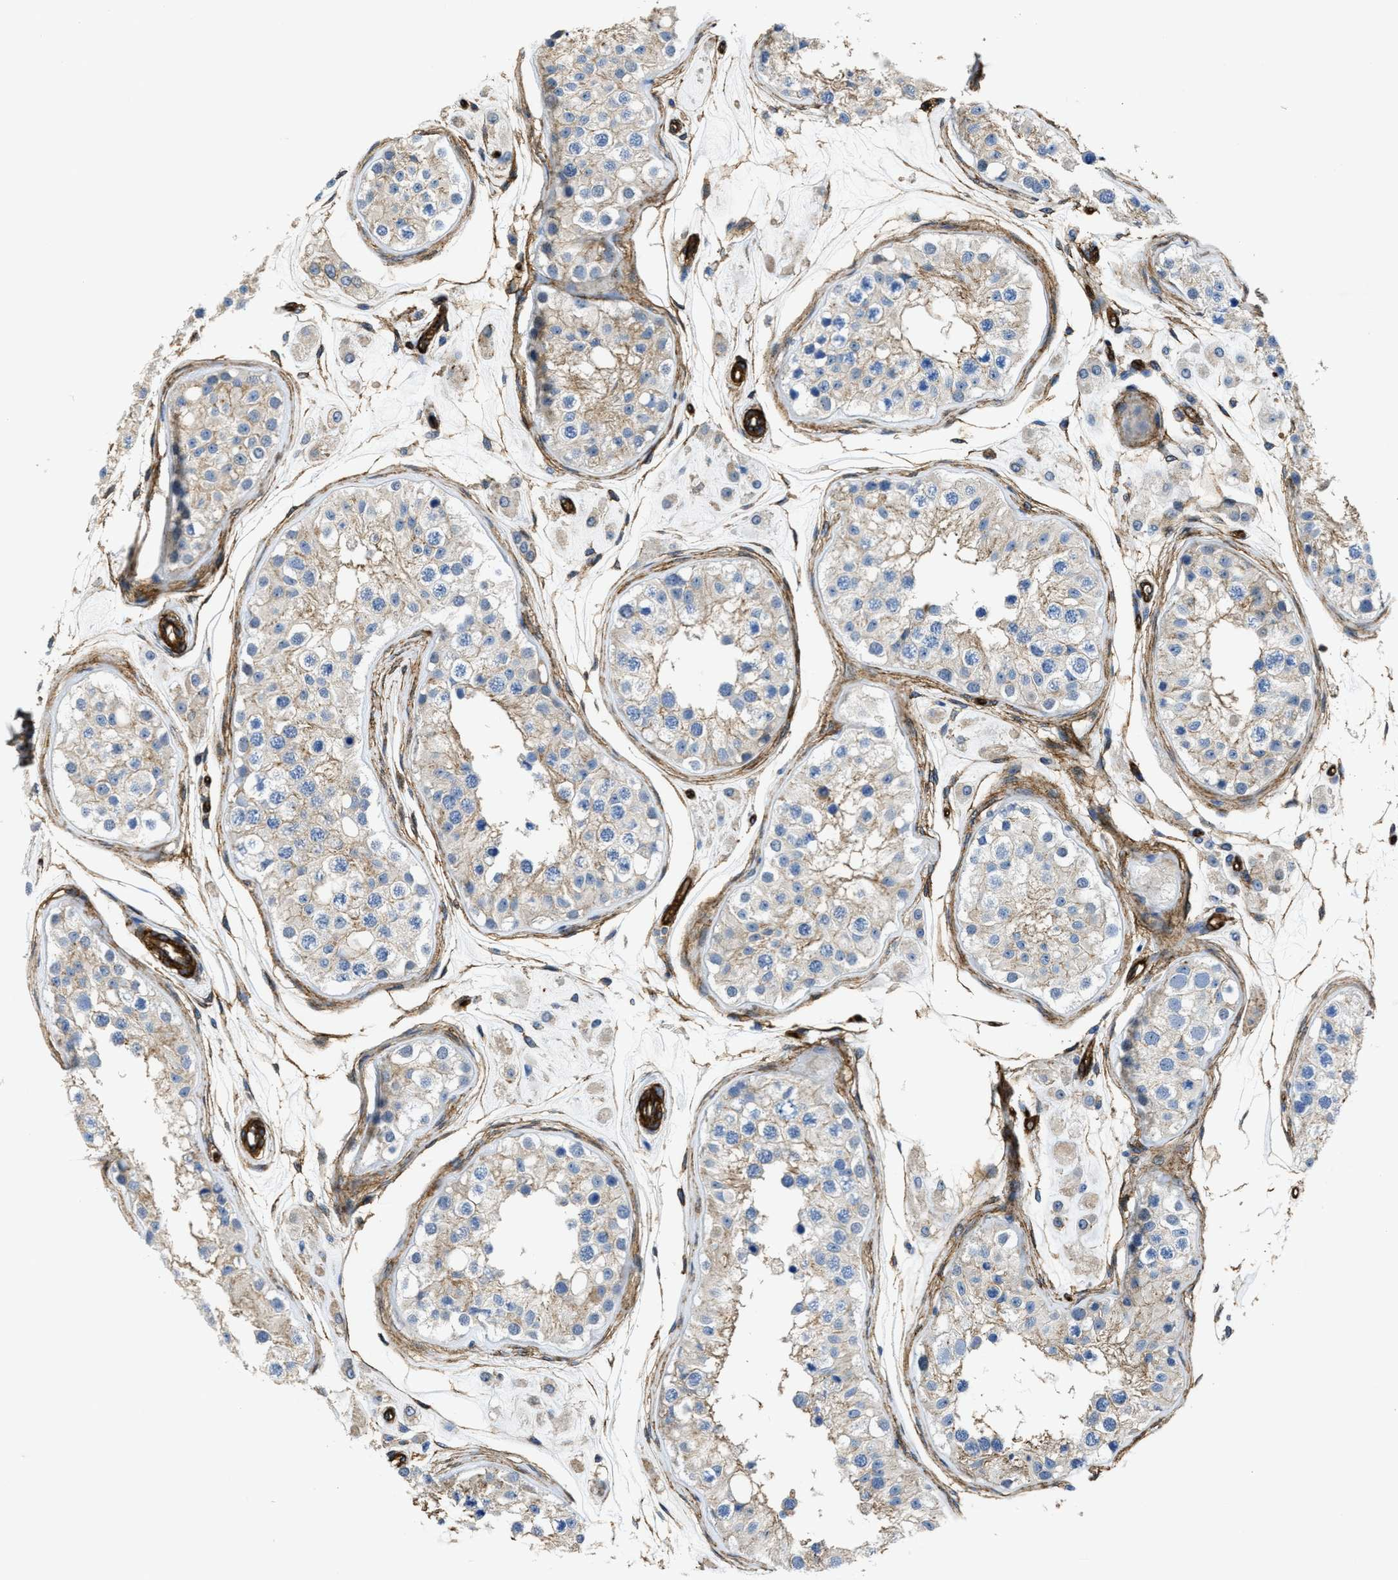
{"staining": {"intensity": "weak", "quantity": "<25%", "location": "cytoplasmic/membranous"}, "tissue": "testis", "cell_type": "Cells in seminiferous ducts", "image_type": "normal", "snomed": [{"axis": "morphology", "description": "Normal tissue, NOS"}, {"axis": "morphology", "description": "Adenocarcinoma, metastatic, NOS"}, {"axis": "topography", "description": "Testis"}], "caption": "DAB (3,3'-diaminobenzidine) immunohistochemical staining of normal human testis shows no significant expression in cells in seminiferous ducts.", "gene": "NAB1", "patient": {"sex": "male", "age": 26}}